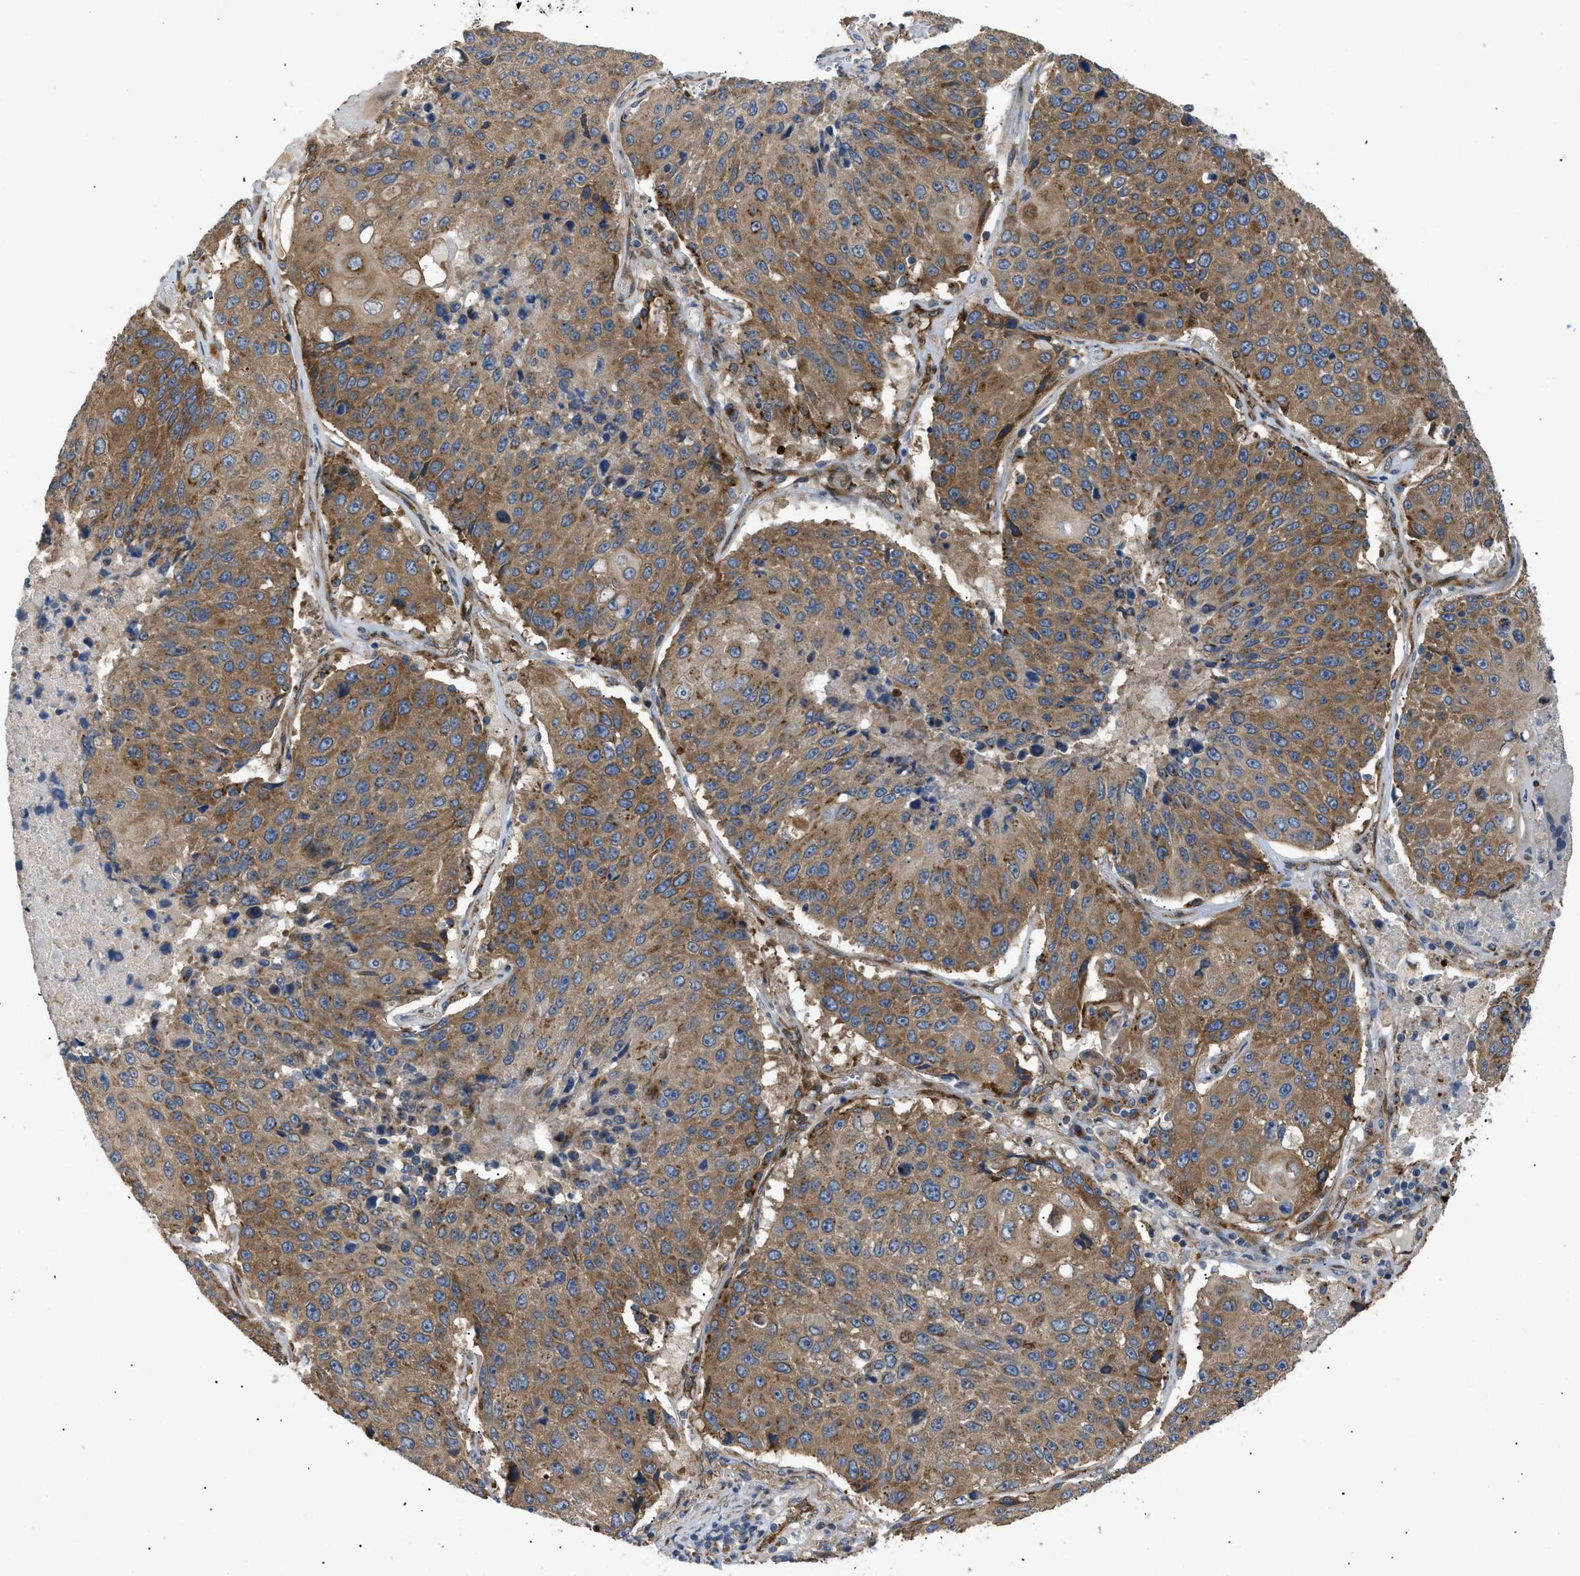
{"staining": {"intensity": "strong", "quantity": ">75%", "location": "cytoplasmic/membranous"}, "tissue": "lung cancer", "cell_type": "Tumor cells", "image_type": "cancer", "snomed": [{"axis": "morphology", "description": "Squamous cell carcinoma, NOS"}, {"axis": "topography", "description": "Lung"}], "caption": "Immunohistochemistry image of lung squamous cell carcinoma stained for a protein (brown), which displays high levels of strong cytoplasmic/membranous staining in approximately >75% of tumor cells.", "gene": "LYSMD3", "patient": {"sex": "male", "age": 61}}